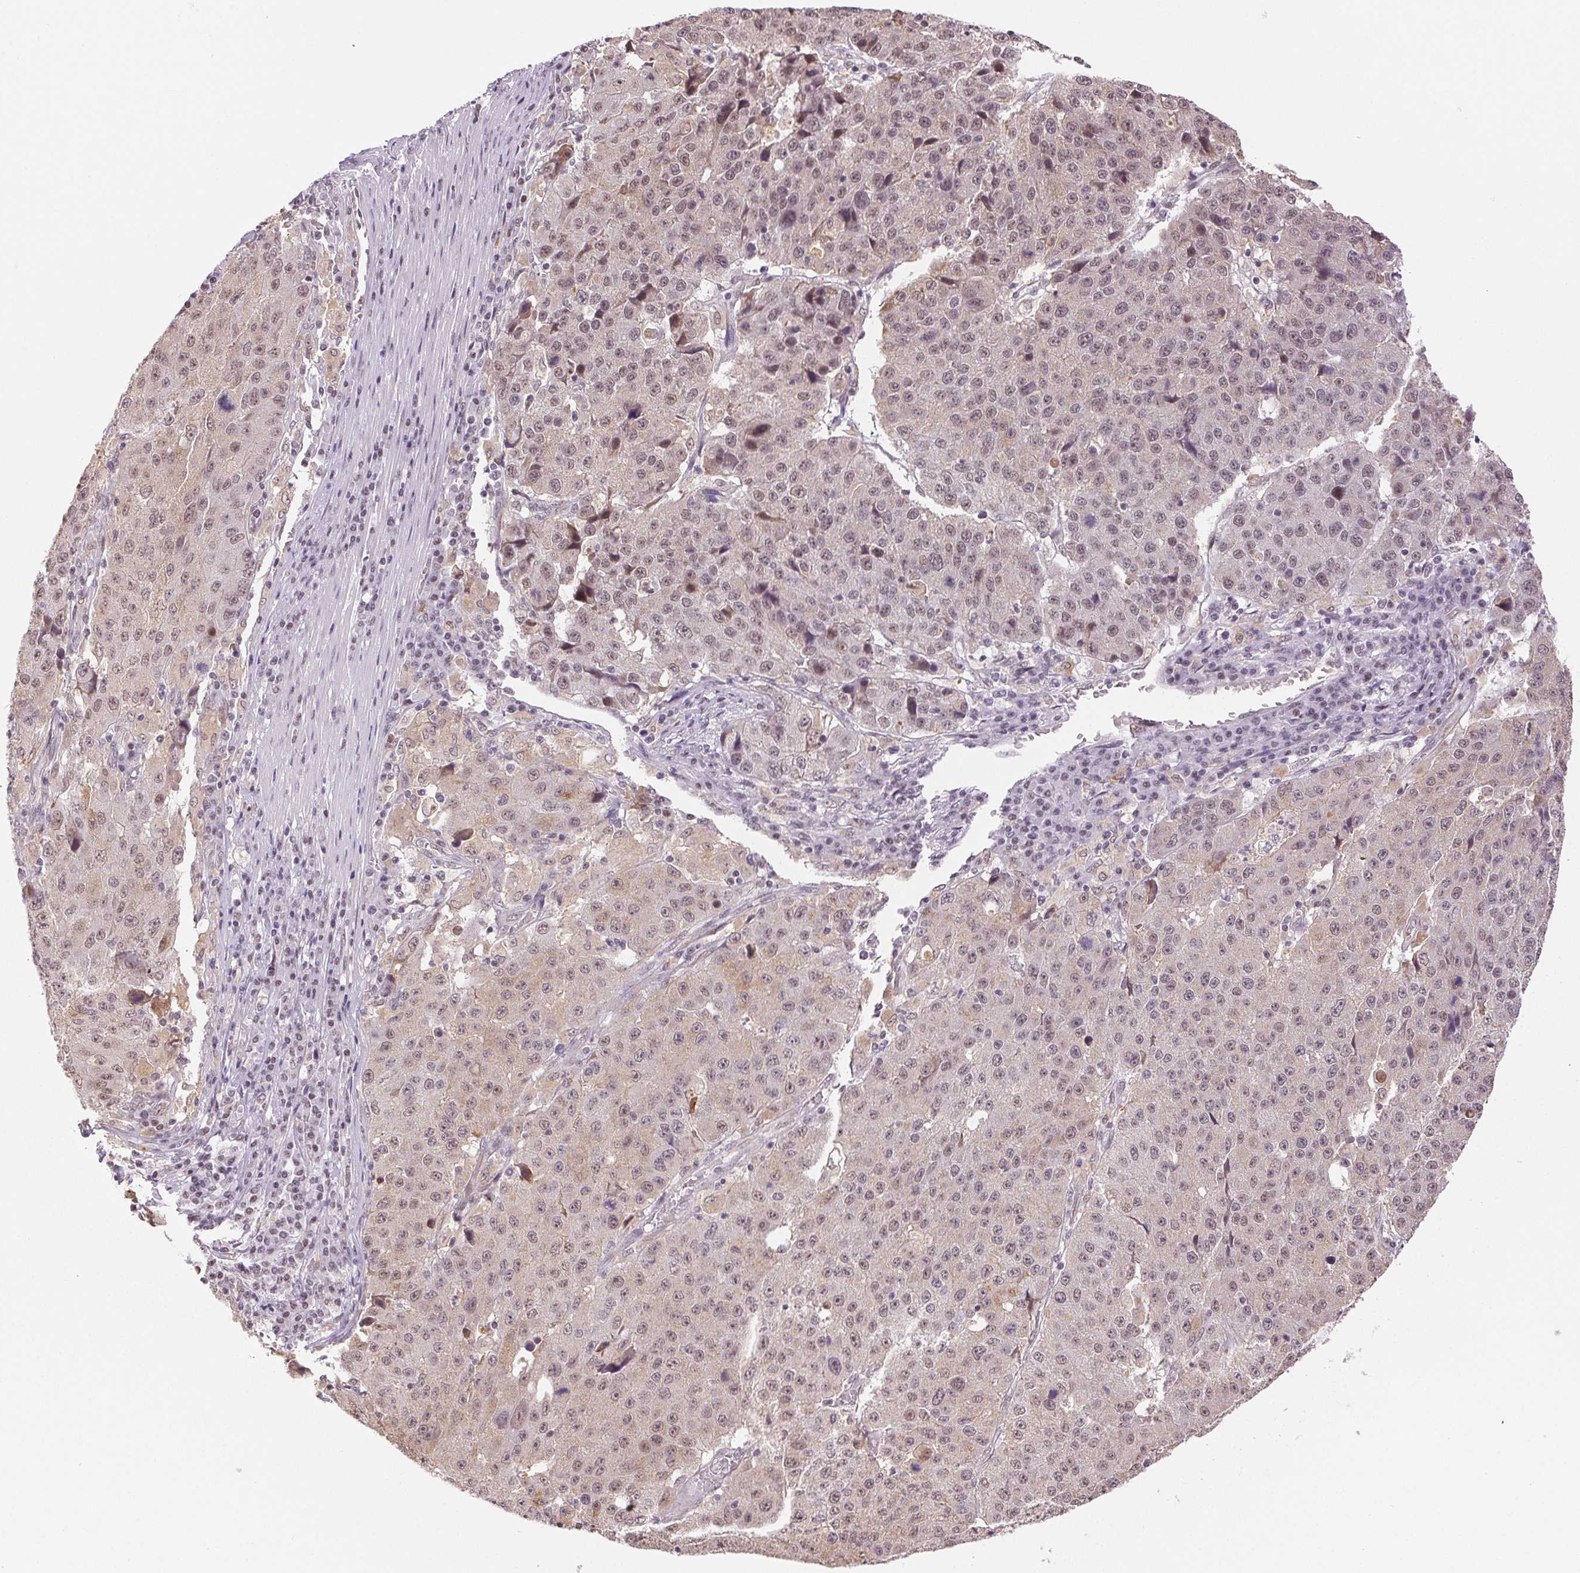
{"staining": {"intensity": "weak", "quantity": ">75%", "location": "nuclear"}, "tissue": "stomach cancer", "cell_type": "Tumor cells", "image_type": "cancer", "snomed": [{"axis": "morphology", "description": "Adenocarcinoma, NOS"}, {"axis": "topography", "description": "Stomach"}], "caption": "Stomach adenocarcinoma stained for a protein reveals weak nuclear positivity in tumor cells.", "gene": "GRHL3", "patient": {"sex": "male", "age": 71}}